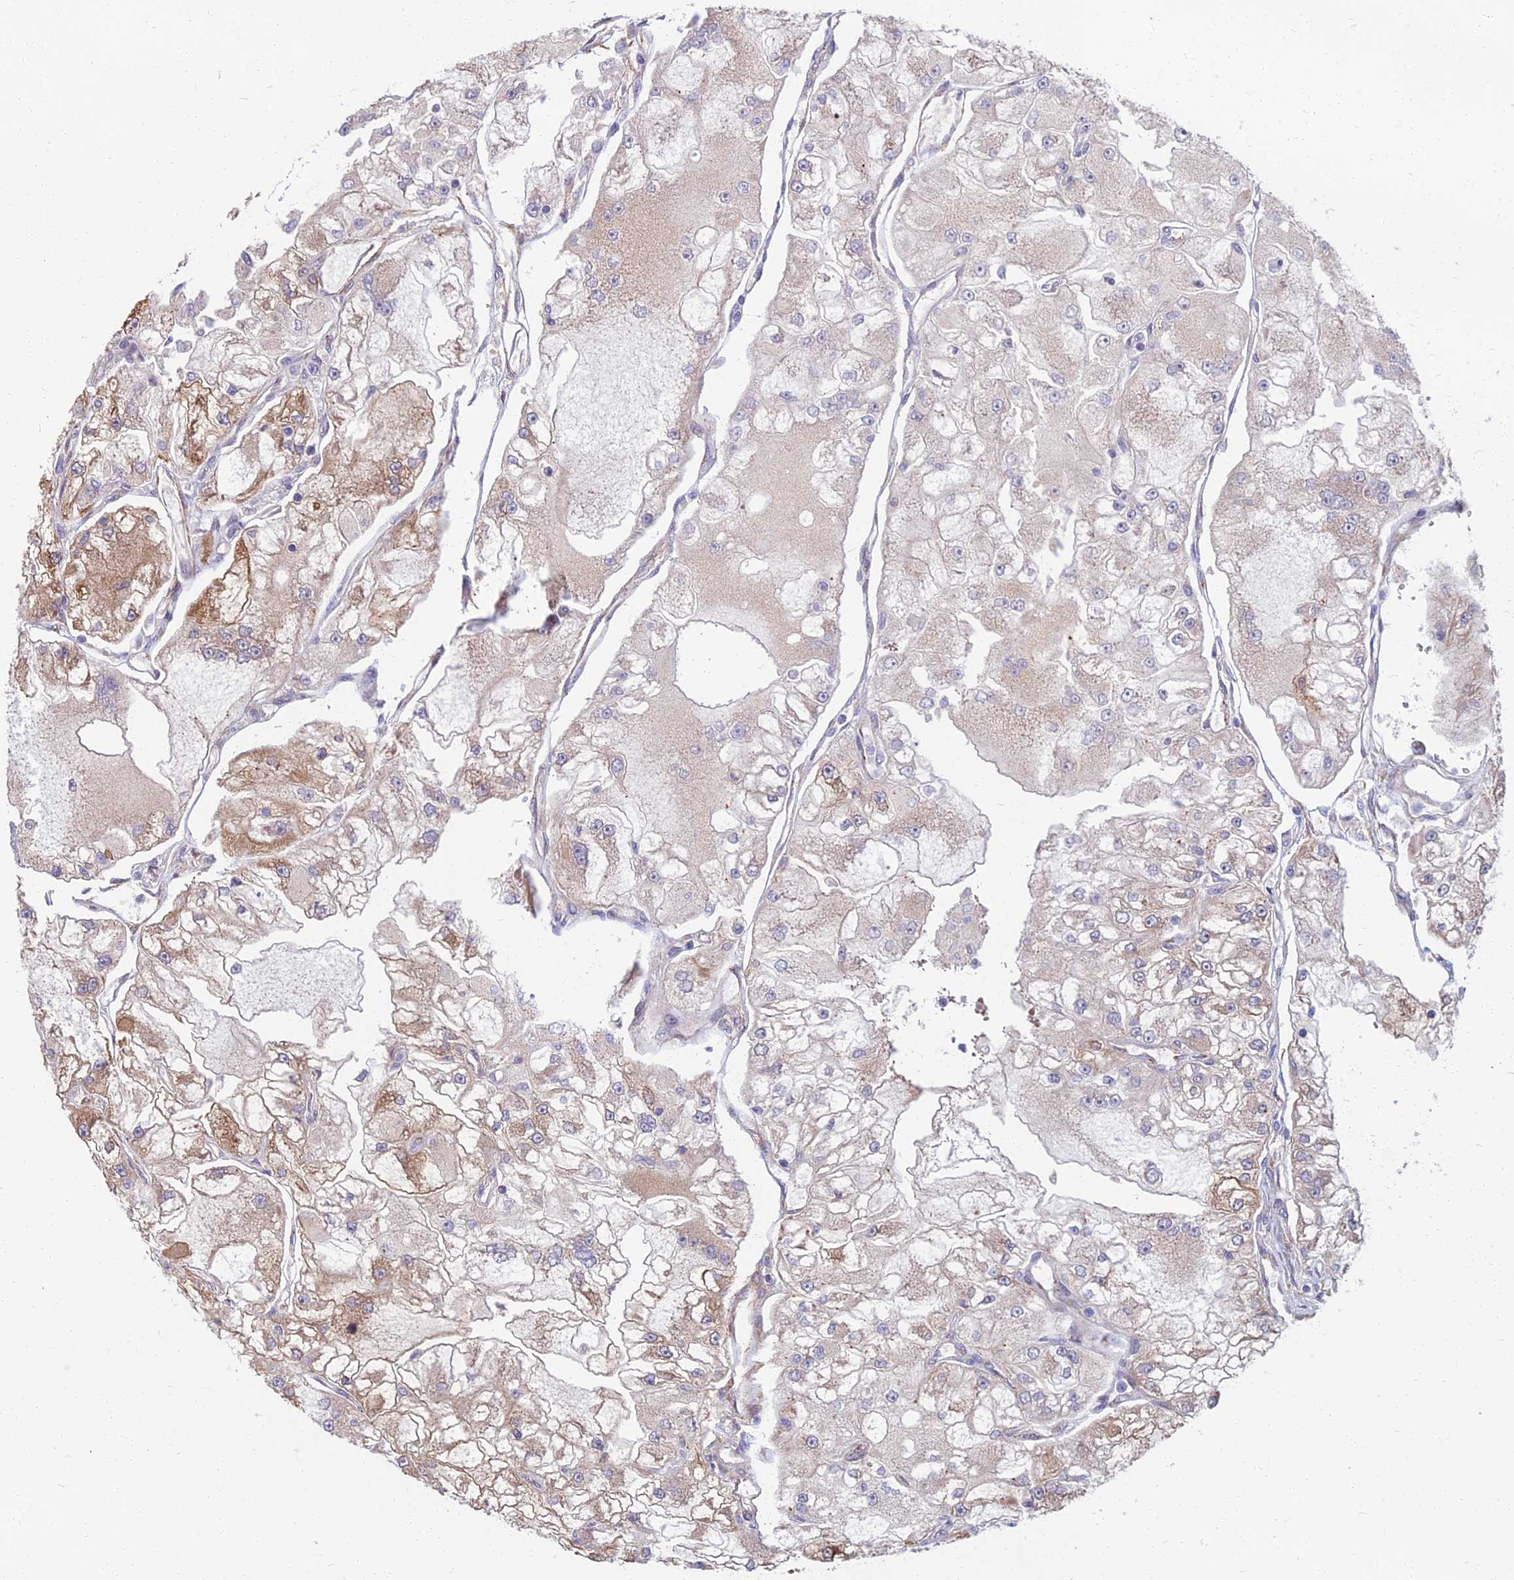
{"staining": {"intensity": "moderate", "quantity": "<25%", "location": "cytoplasmic/membranous"}, "tissue": "renal cancer", "cell_type": "Tumor cells", "image_type": "cancer", "snomed": [{"axis": "morphology", "description": "Adenocarcinoma, NOS"}, {"axis": "topography", "description": "Kidney"}], "caption": "This histopathology image exhibits immunohistochemistry staining of renal adenocarcinoma, with low moderate cytoplasmic/membranous staining in about <25% of tumor cells.", "gene": "WDR24", "patient": {"sex": "female", "age": 72}}